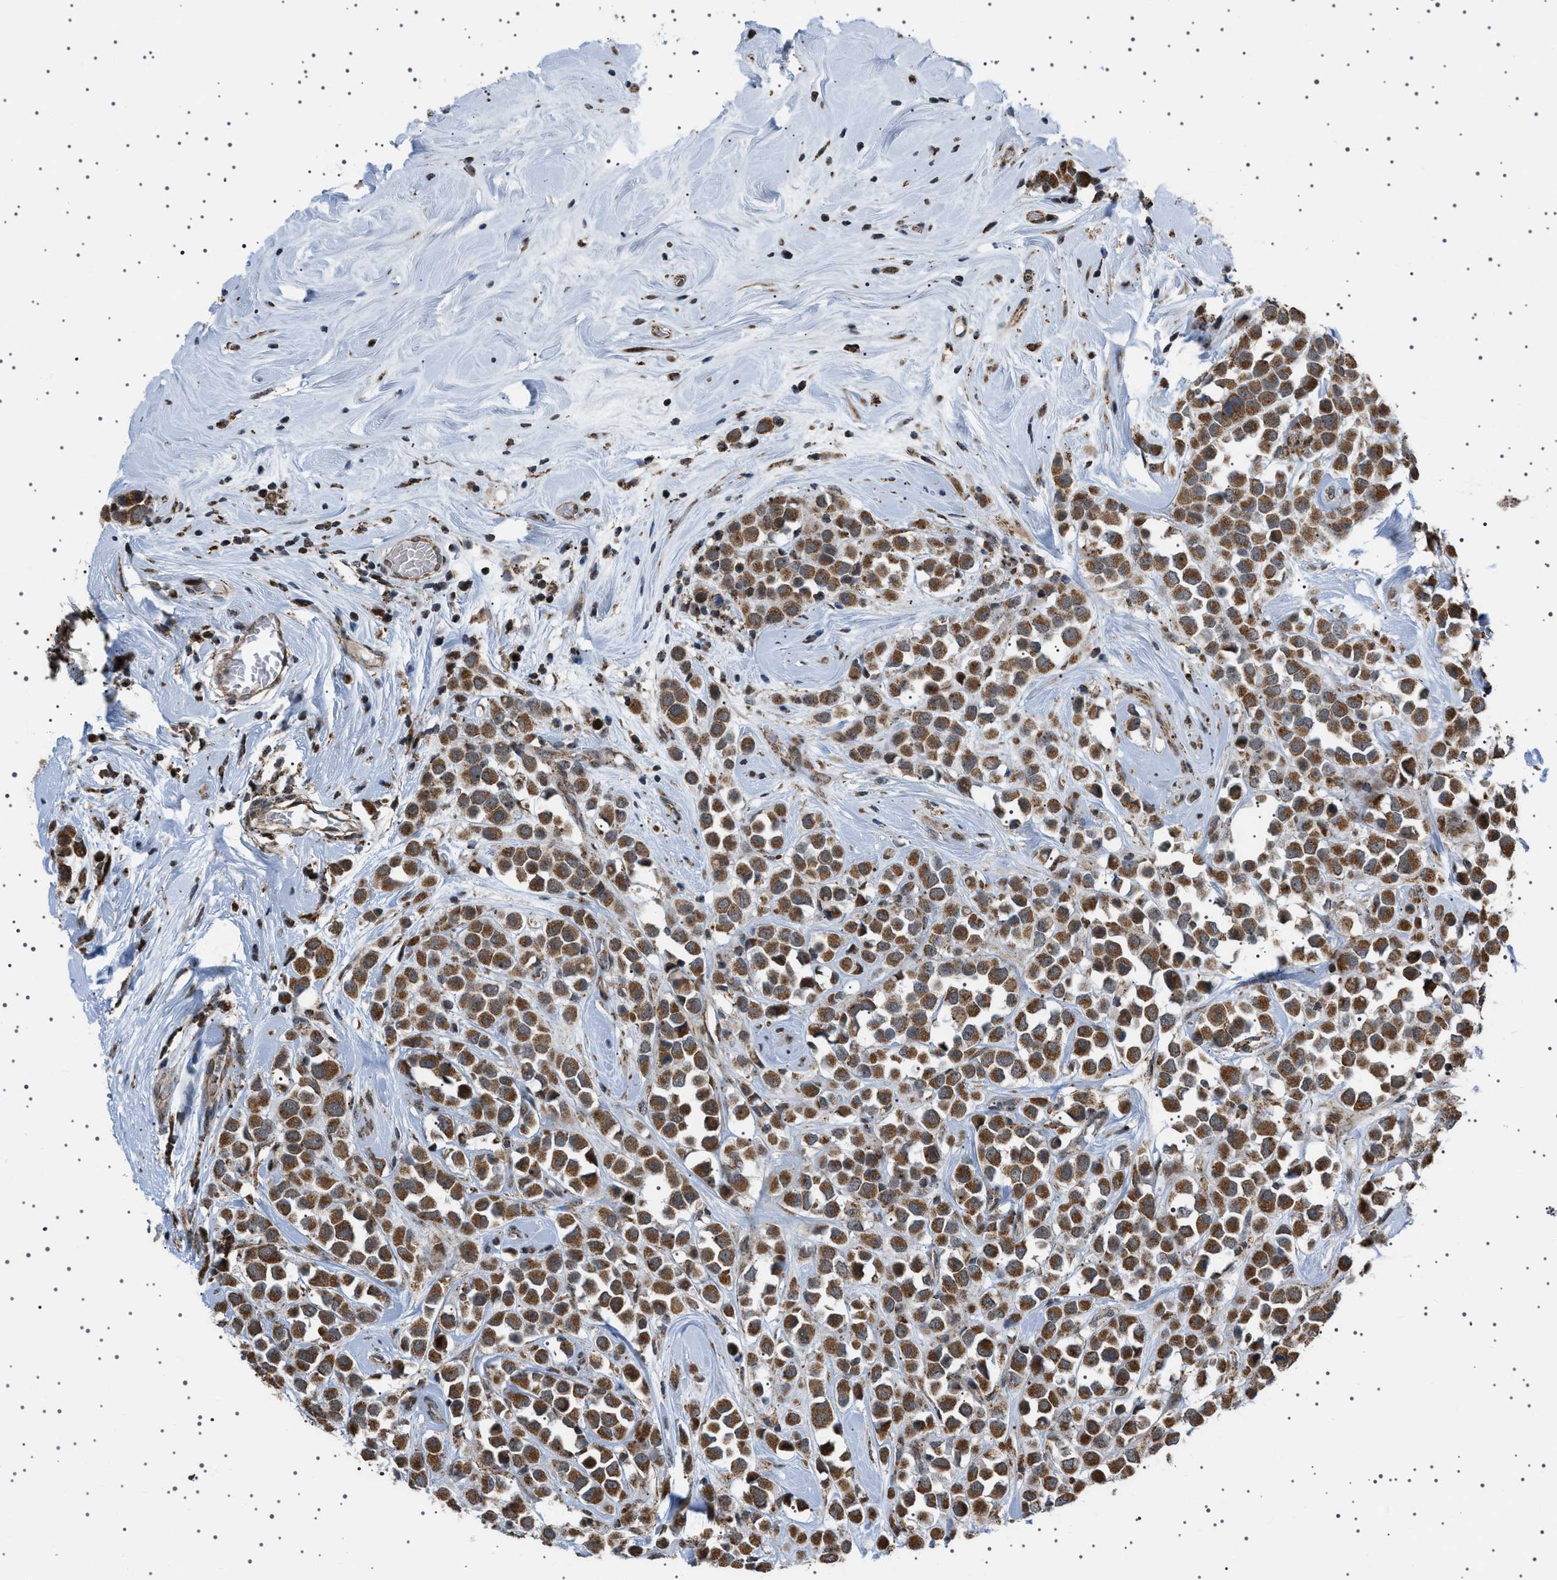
{"staining": {"intensity": "moderate", "quantity": ">75%", "location": "cytoplasmic/membranous"}, "tissue": "breast cancer", "cell_type": "Tumor cells", "image_type": "cancer", "snomed": [{"axis": "morphology", "description": "Duct carcinoma"}, {"axis": "topography", "description": "Breast"}], "caption": "Breast cancer (infiltrating ductal carcinoma) stained with immunohistochemistry shows moderate cytoplasmic/membranous positivity in about >75% of tumor cells.", "gene": "MELK", "patient": {"sex": "female", "age": 61}}